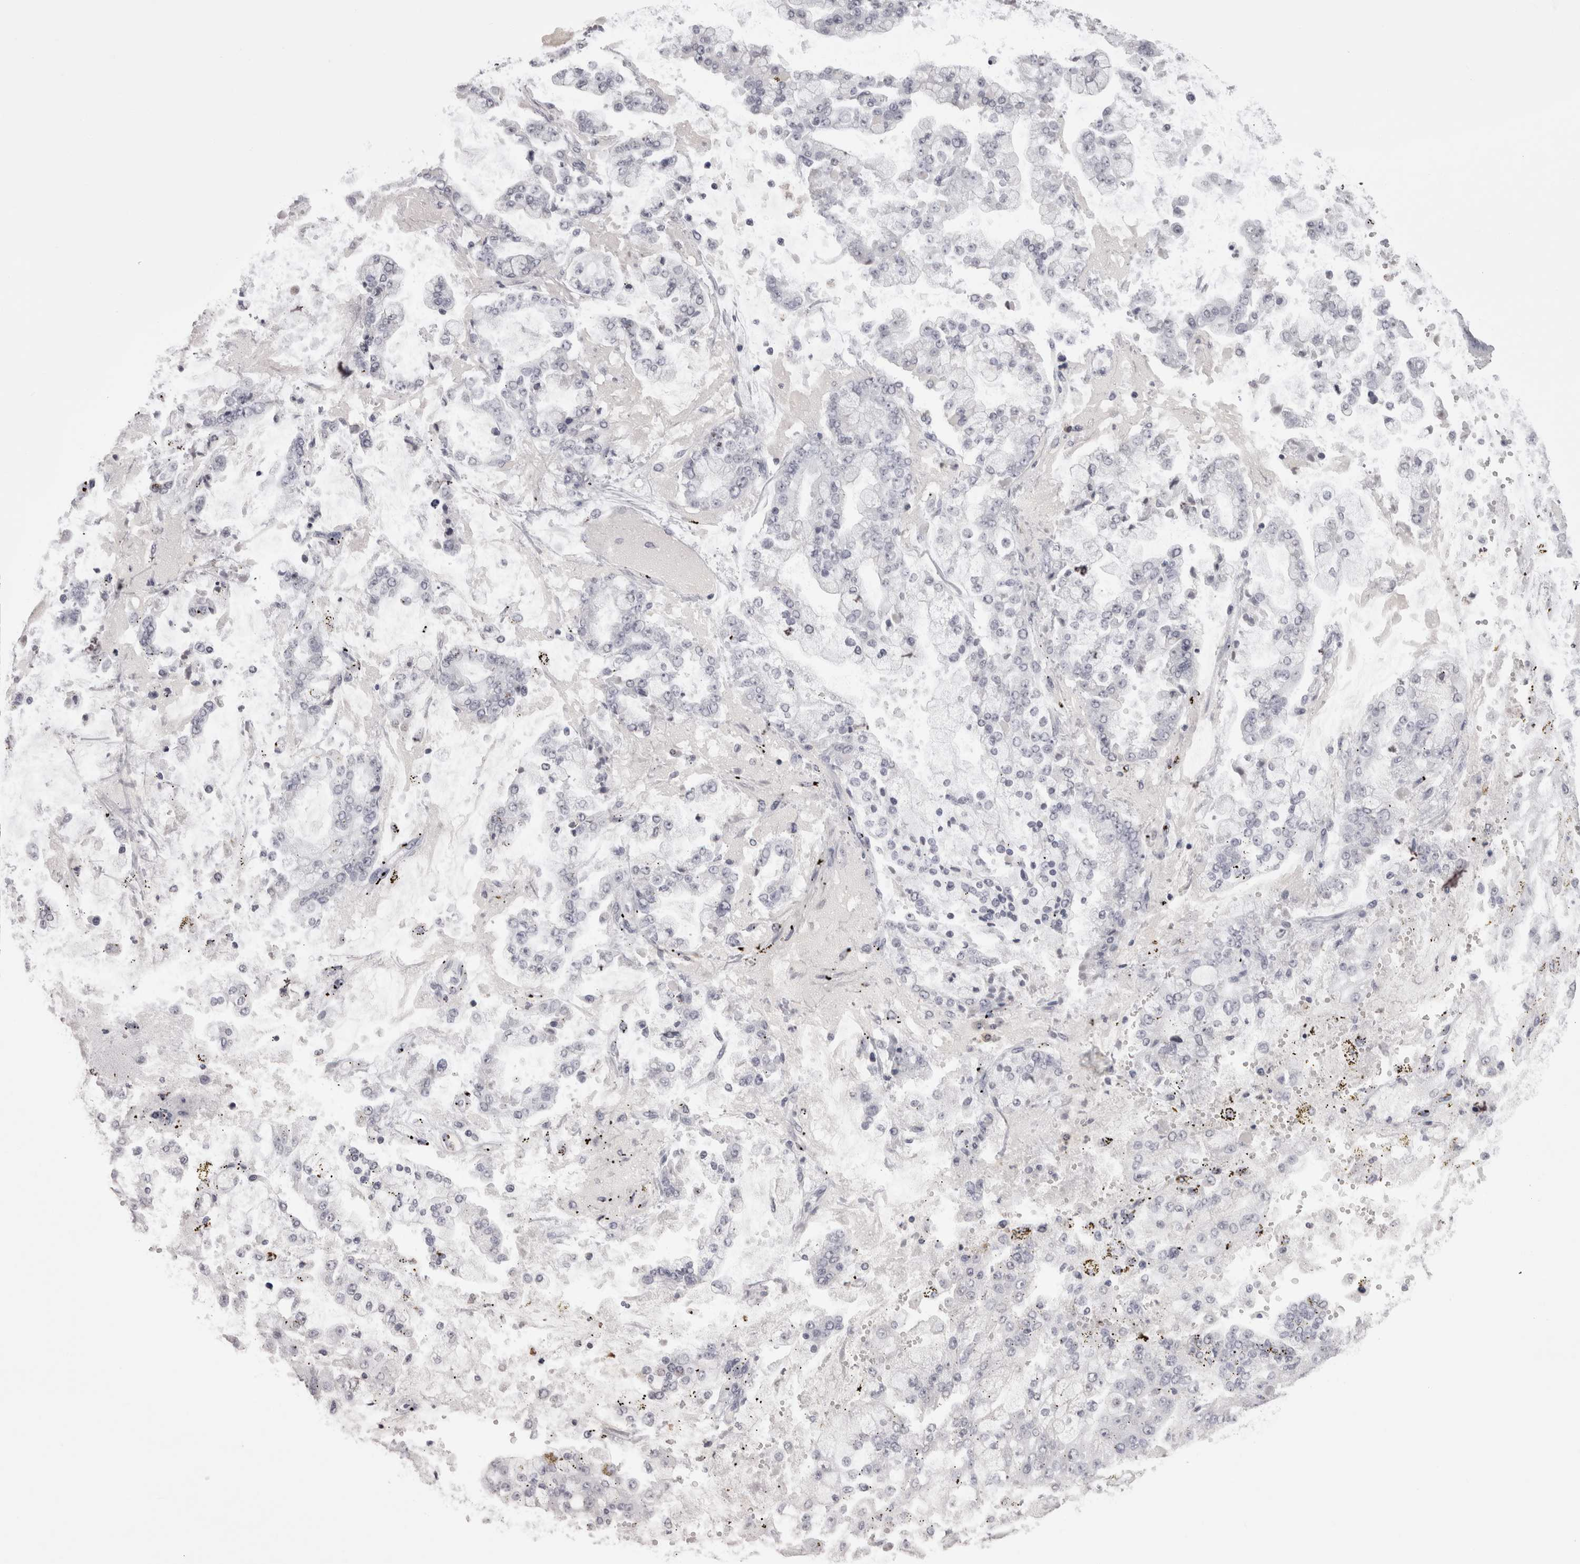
{"staining": {"intensity": "negative", "quantity": "none", "location": "none"}, "tissue": "stomach cancer", "cell_type": "Tumor cells", "image_type": "cancer", "snomed": [{"axis": "morphology", "description": "Adenocarcinoma, NOS"}, {"axis": "topography", "description": "Stomach"}], "caption": "Tumor cells are negative for brown protein staining in stomach adenocarcinoma.", "gene": "LAX1", "patient": {"sex": "male", "age": 76}}